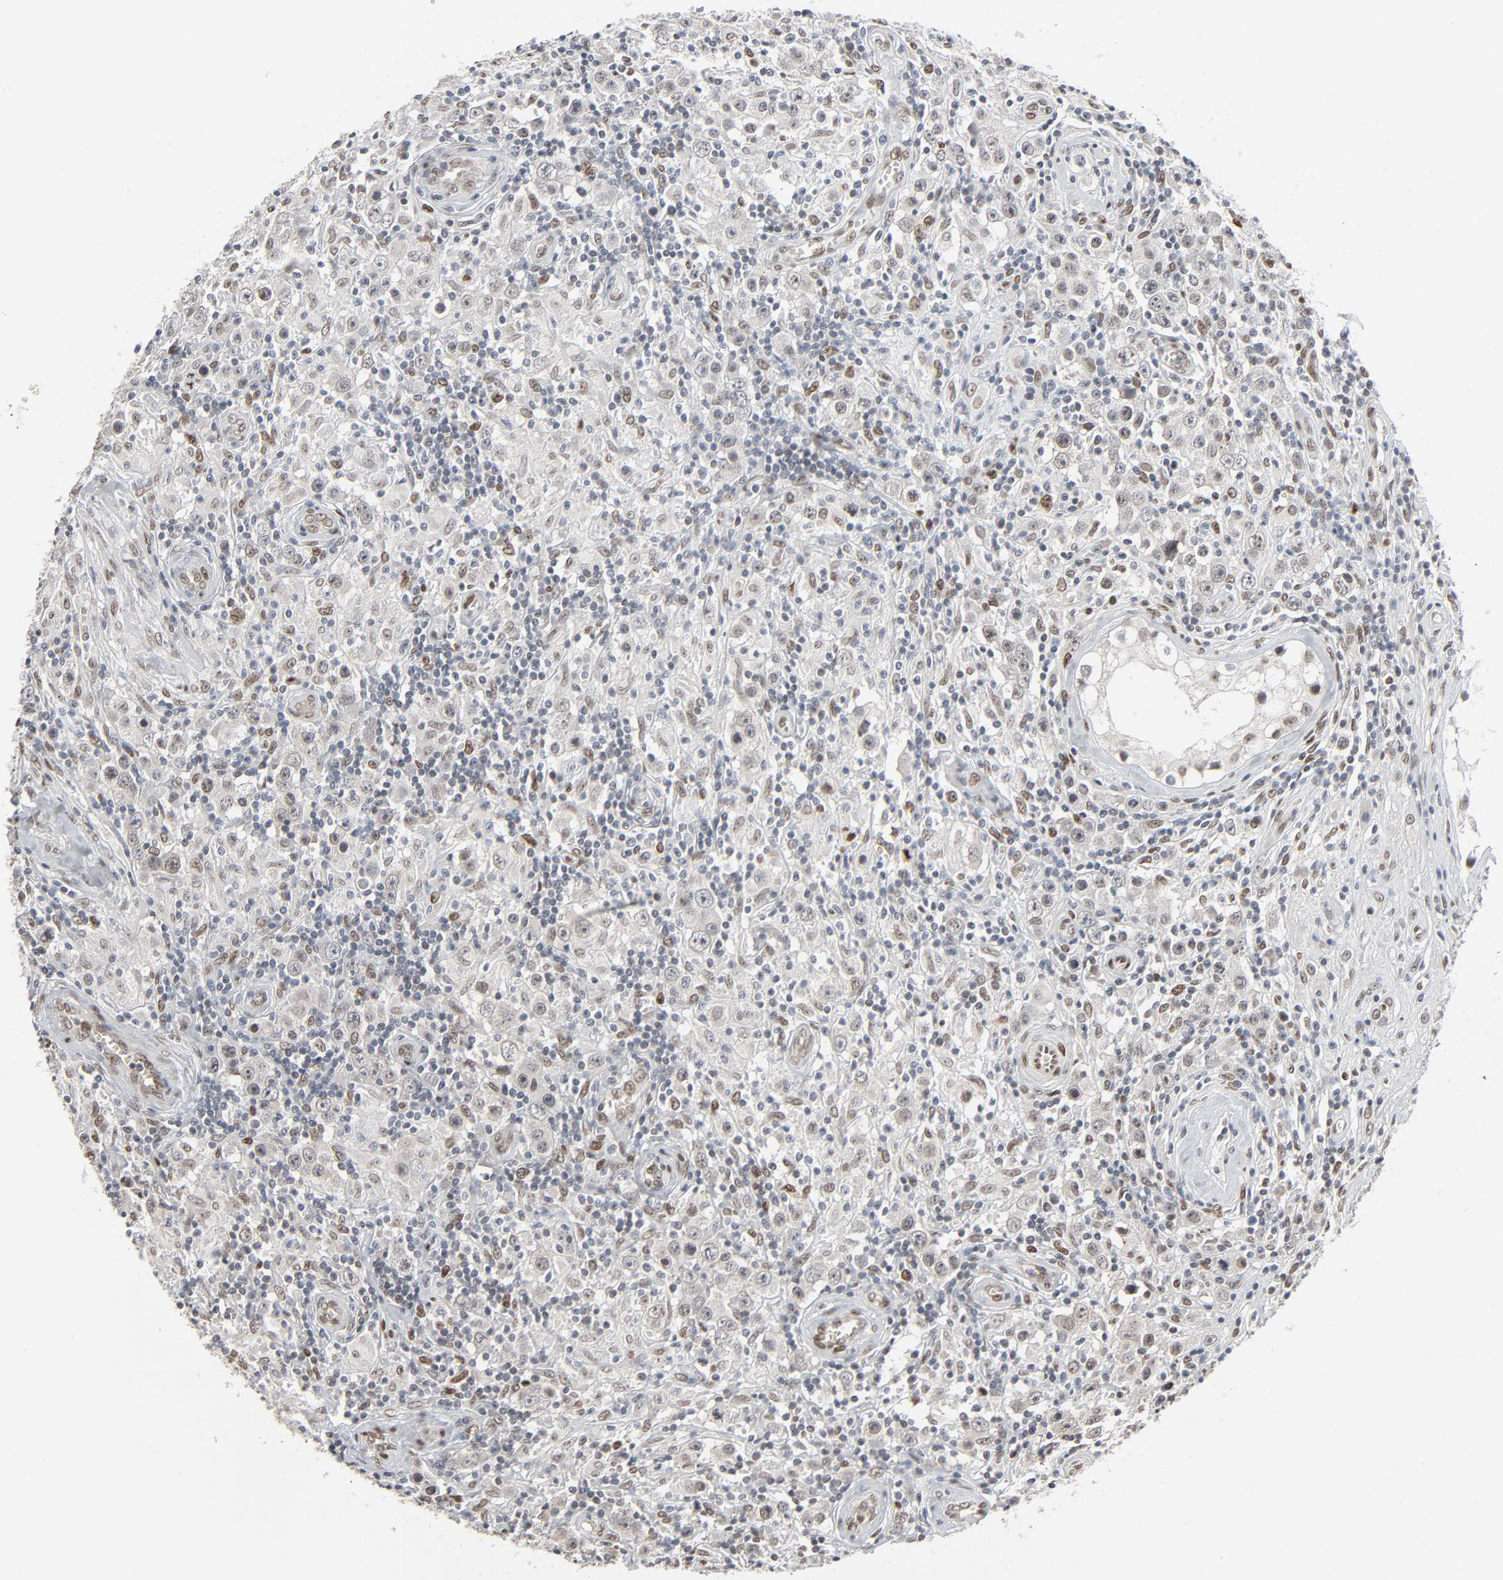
{"staining": {"intensity": "weak", "quantity": ">75%", "location": "nuclear"}, "tissue": "testis cancer", "cell_type": "Tumor cells", "image_type": "cancer", "snomed": [{"axis": "morphology", "description": "Seminoma, NOS"}, {"axis": "topography", "description": "Testis"}], "caption": "Immunohistochemistry (DAB (3,3'-diaminobenzidine)) staining of human testis seminoma demonstrates weak nuclear protein positivity in approximately >75% of tumor cells. (DAB IHC with brightfield microscopy, high magnification).", "gene": "CUX1", "patient": {"sex": "male", "age": 32}}